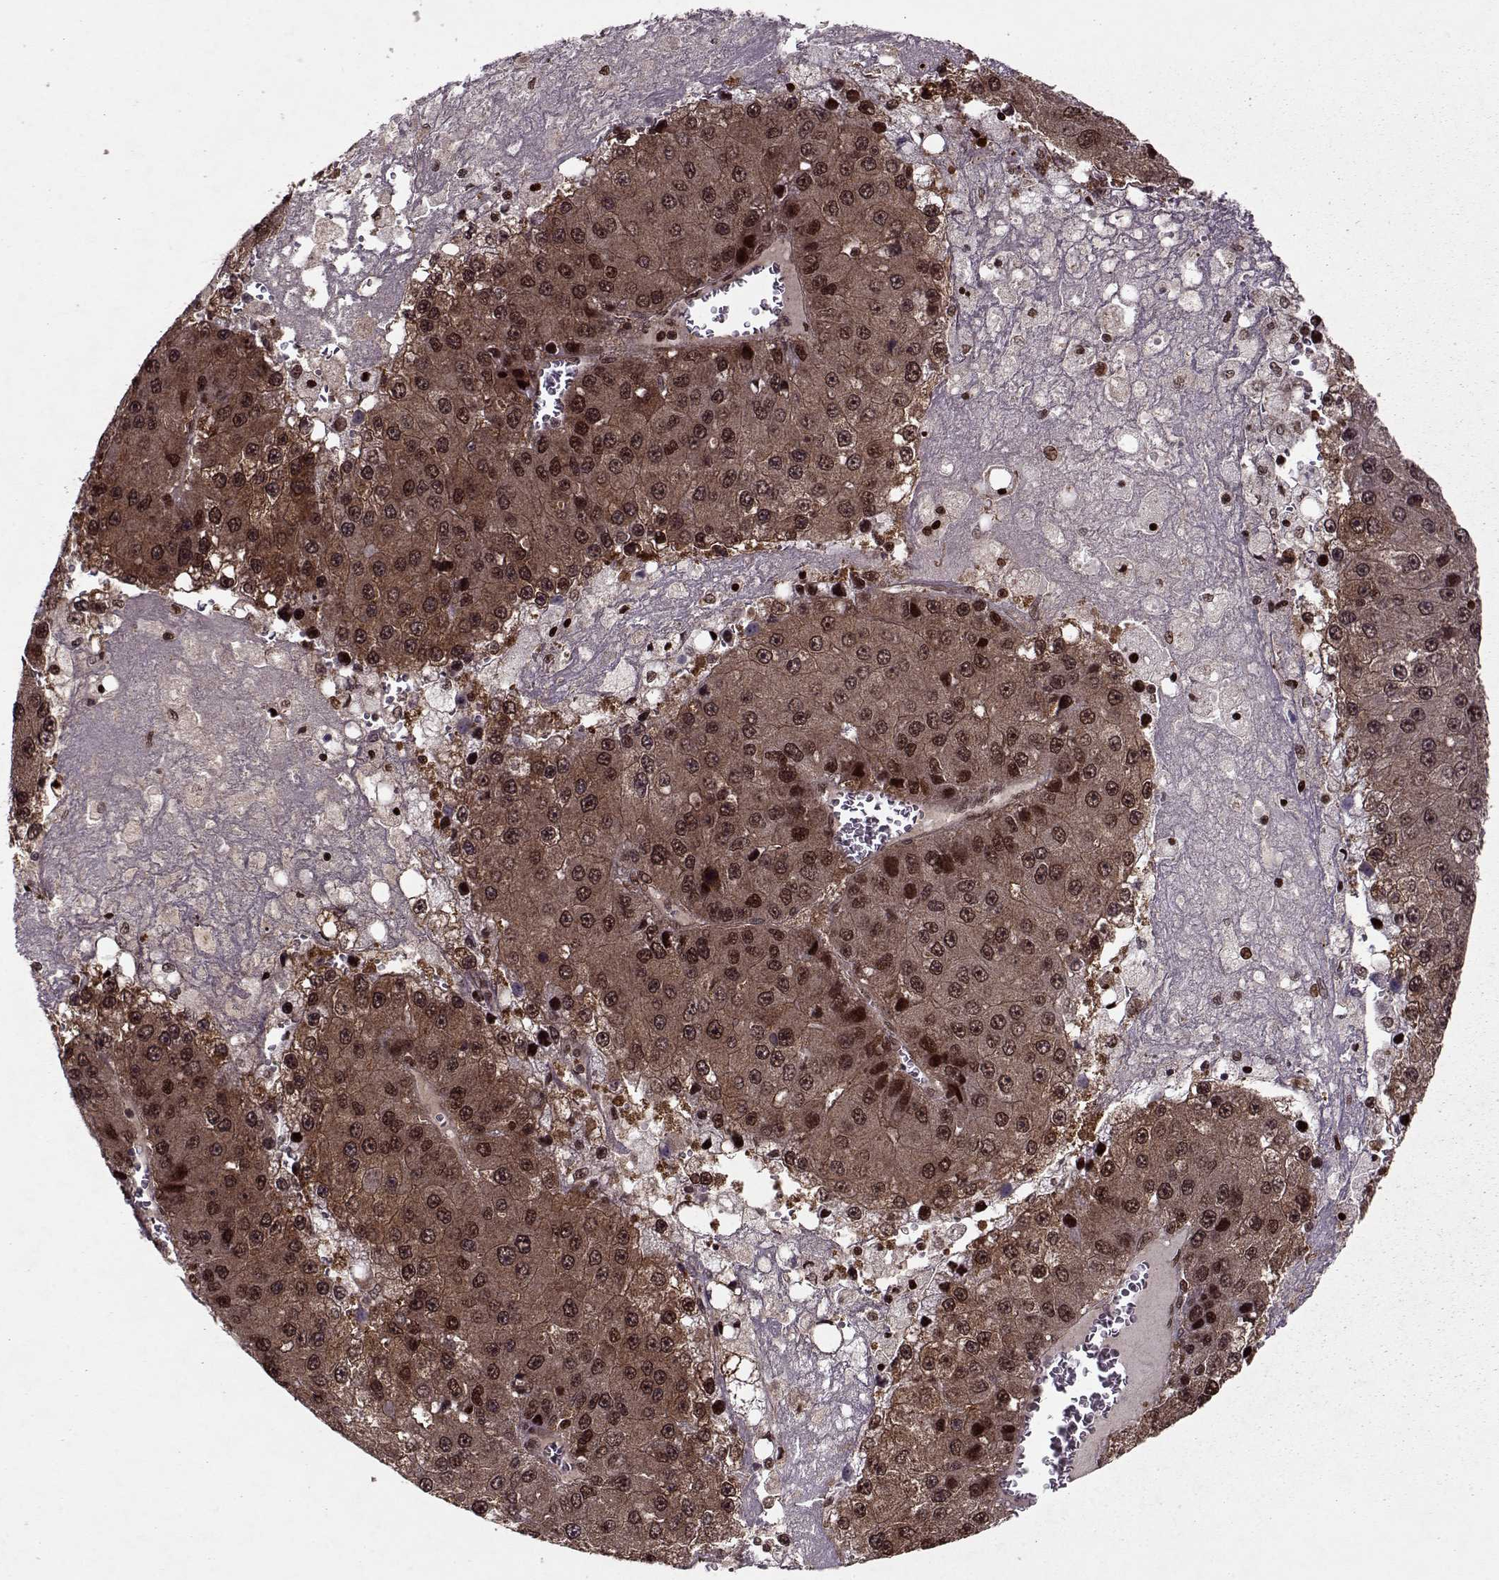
{"staining": {"intensity": "strong", "quantity": ">75%", "location": "cytoplasmic/membranous,nuclear"}, "tissue": "liver cancer", "cell_type": "Tumor cells", "image_type": "cancer", "snomed": [{"axis": "morphology", "description": "Carcinoma, Hepatocellular, NOS"}, {"axis": "topography", "description": "Liver"}], "caption": "A high amount of strong cytoplasmic/membranous and nuclear positivity is present in approximately >75% of tumor cells in hepatocellular carcinoma (liver) tissue.", "gene": "PSMA7", "patient": {"sex": "female", "age": 73}}